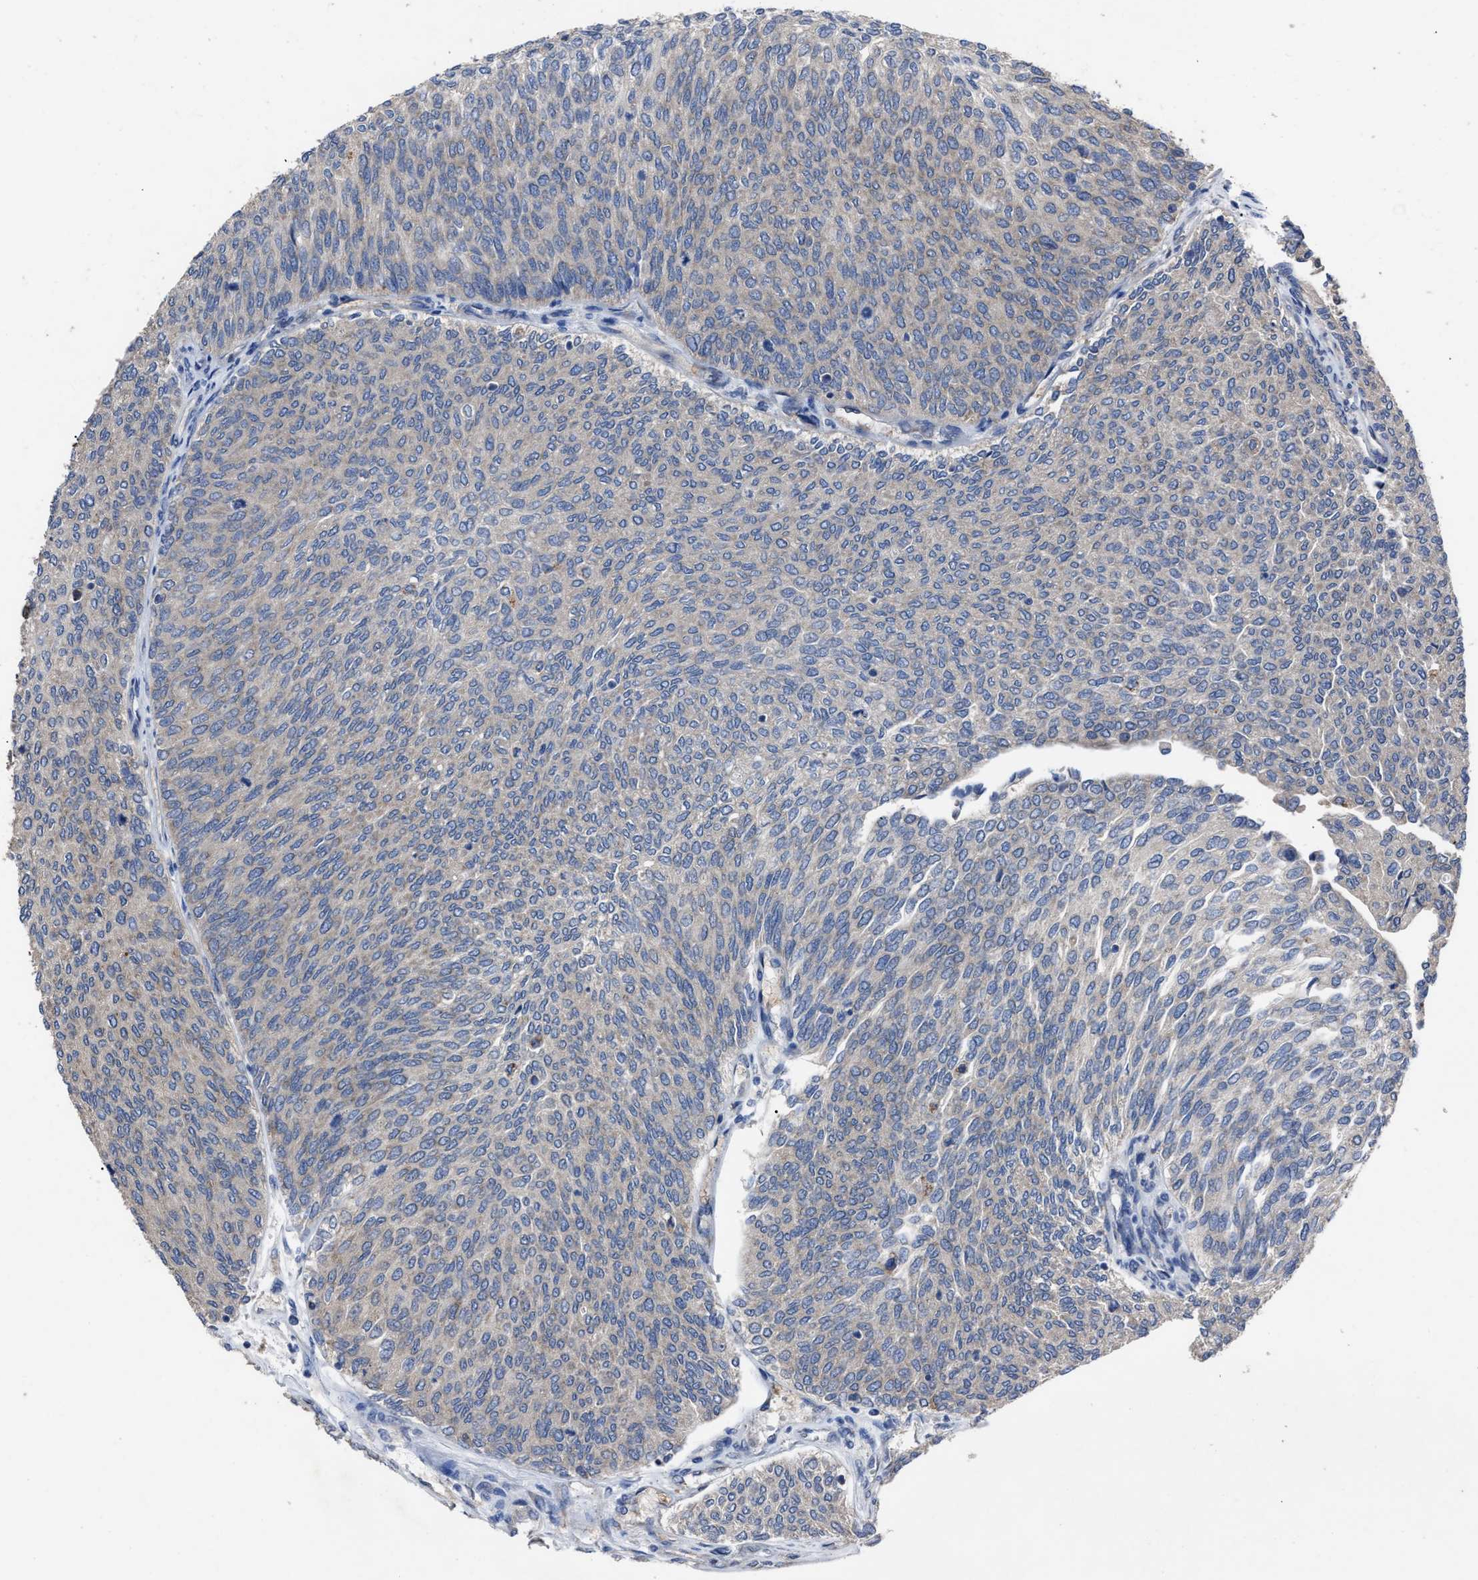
{"staining": {"intensity": "moderate", "quantity": "<25%", "location": "cytoplasmic/membranous"}, "tissue": "urothelial cancer", "cell_type": "Tumor cells", "image_type": "cancer", "snomed": [{"axis": "morphology", "description": "Urothelial carcinoma, Low grade"}, {"axis": "topography", "description": "Urinary bladder"}], "caption": "Immunohistochemistry staining of urothelial cancer, which demonstrates low levels of moderate cytoplasmic/membranous staining in approximately <25% of tumor cells indicating moderate cytoplasmic/membranous protein positivity. The staining was performed using DAB (3,3'-diaminobenzidine) (brown) for protein detection and nuclei were counterstained in hematoxylin (blue).", "gene": "UPF1", "patient": {"sex": "female", "age": 79}}